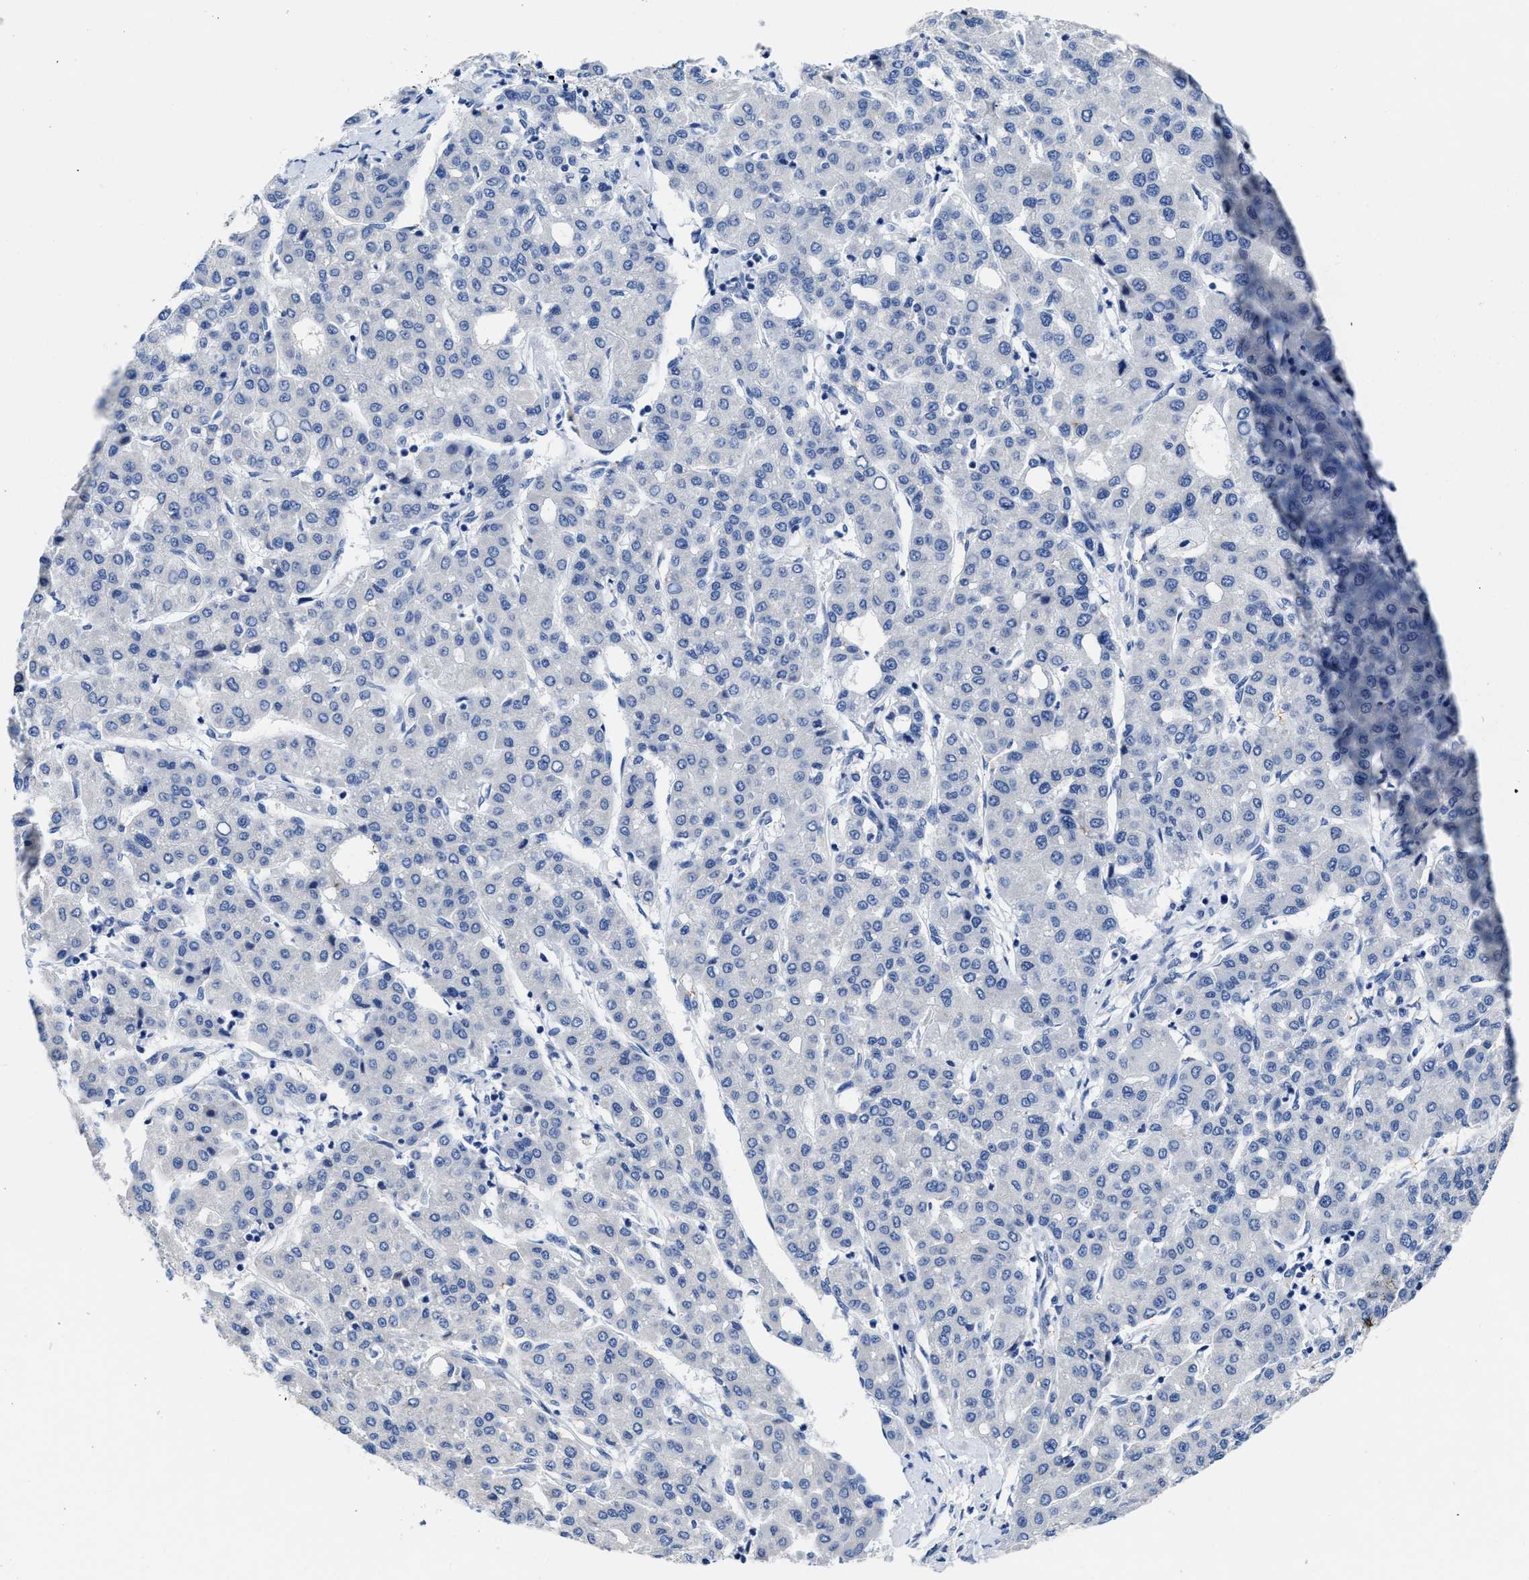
{"staining": {"intensity": "negative", "quantity": "none", "location": "none"}, "tissue": "liver cancer", "cell_type": "Tumor cells", "image_type": "cancer", "snomed": [{"axis": "morphology", "description": "Carcinoma, Hepatocellular, NOS"}, {"axis": "topography", "description": "Liver"}], "caption": "Tumor cells are negative for protein expression in human liver hepatocellular carcinoma.", "gene": "HOOK1", "patient": {"sex": "male", "age": 65}}